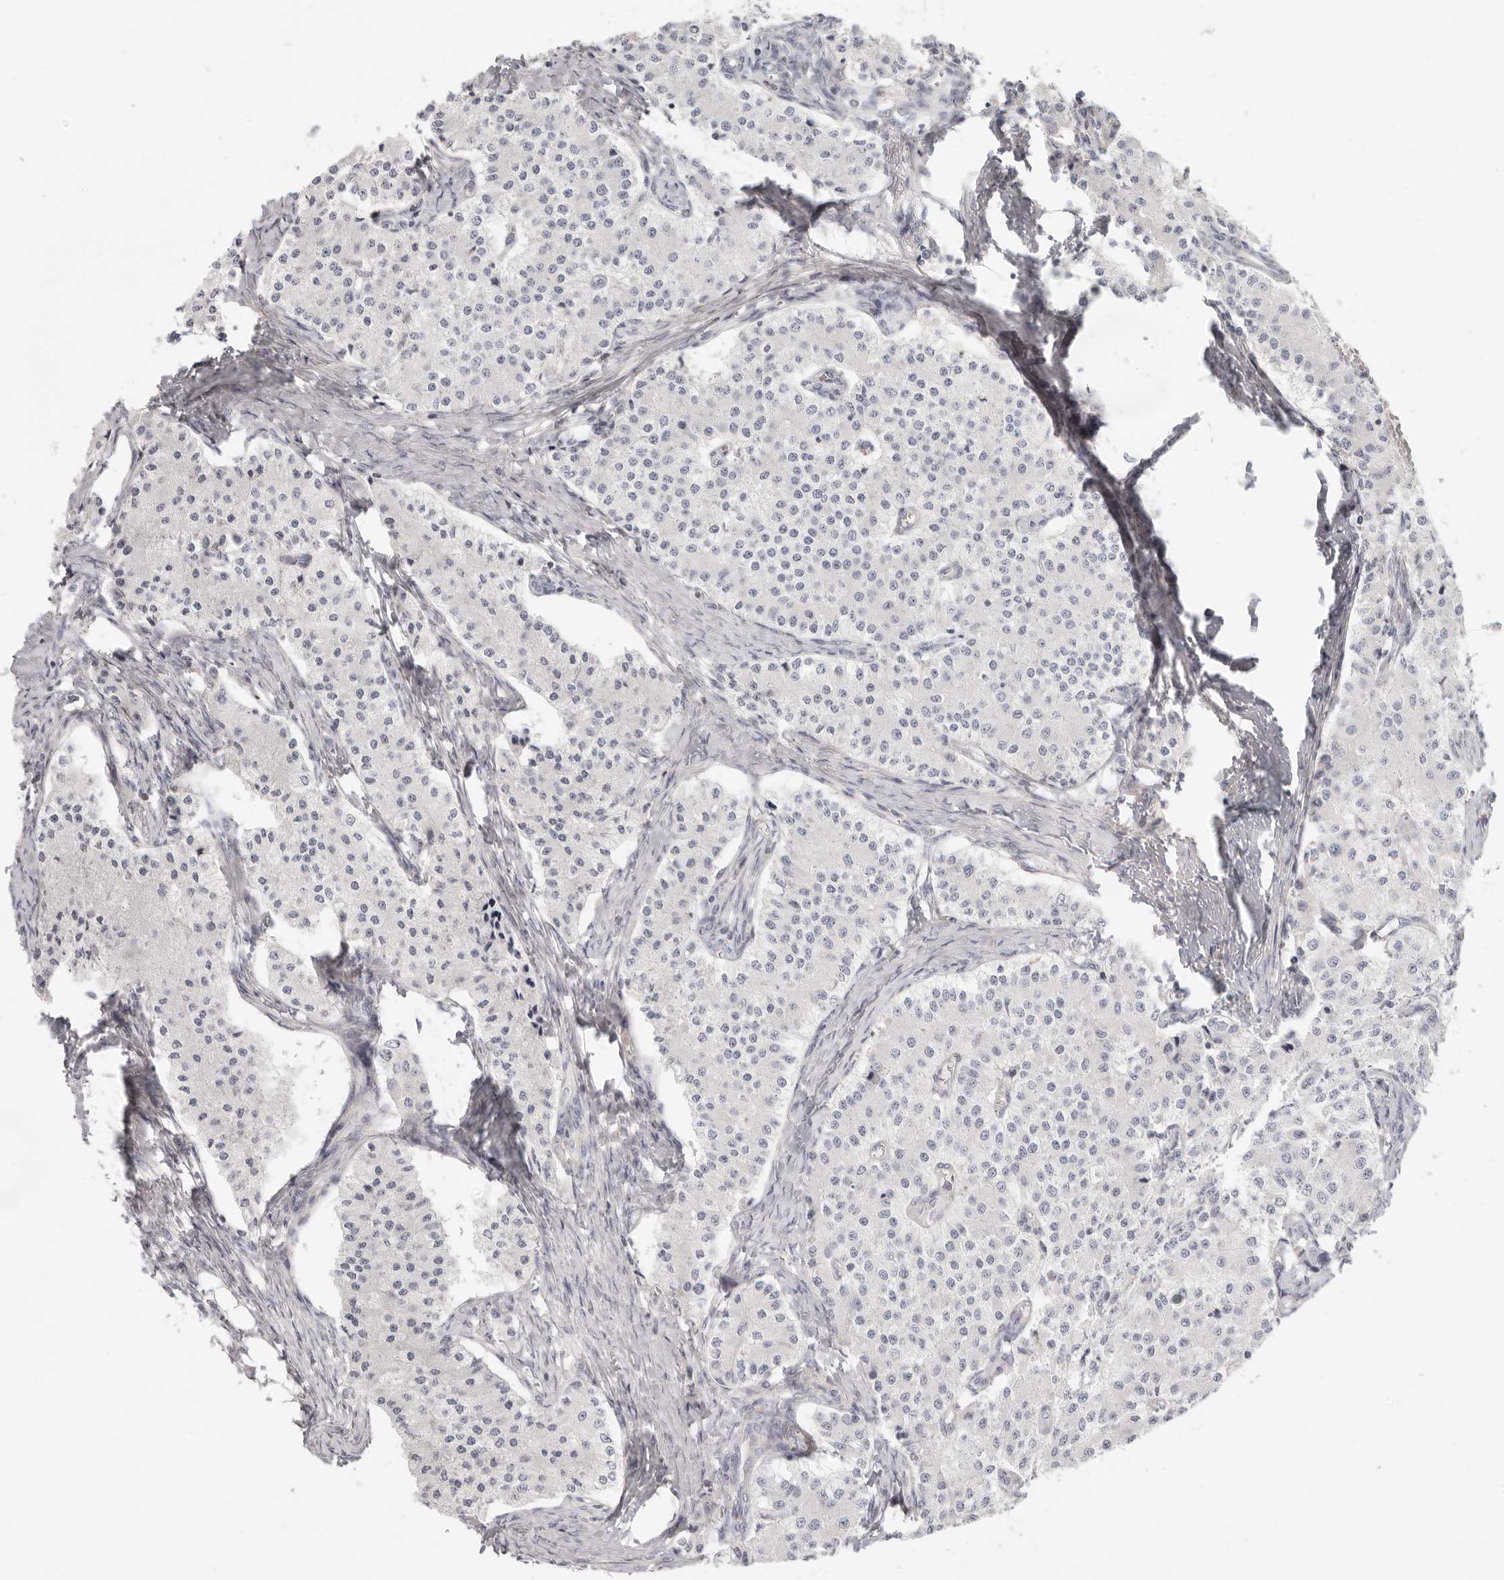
{"staining": {"intensity": "negative", "quantity": "none", "location": "none"}, "tissue": "carcinoid", "cell_type": "Tumor cells", "image_type": "cancer", "snomed": [{"axis": "morphology", "description": "Carcinoid, malignant, NOS"}, {"axis": "topography", "description": "Colon"}], "caption": "A high-resolution photomicrograph shows immunohistochemistry (IHC) staining of carcinoid, which shows no significant staining in tumor cells.", "gene": "RXFP1", "patient": {"sex": "female", "age": 52}}